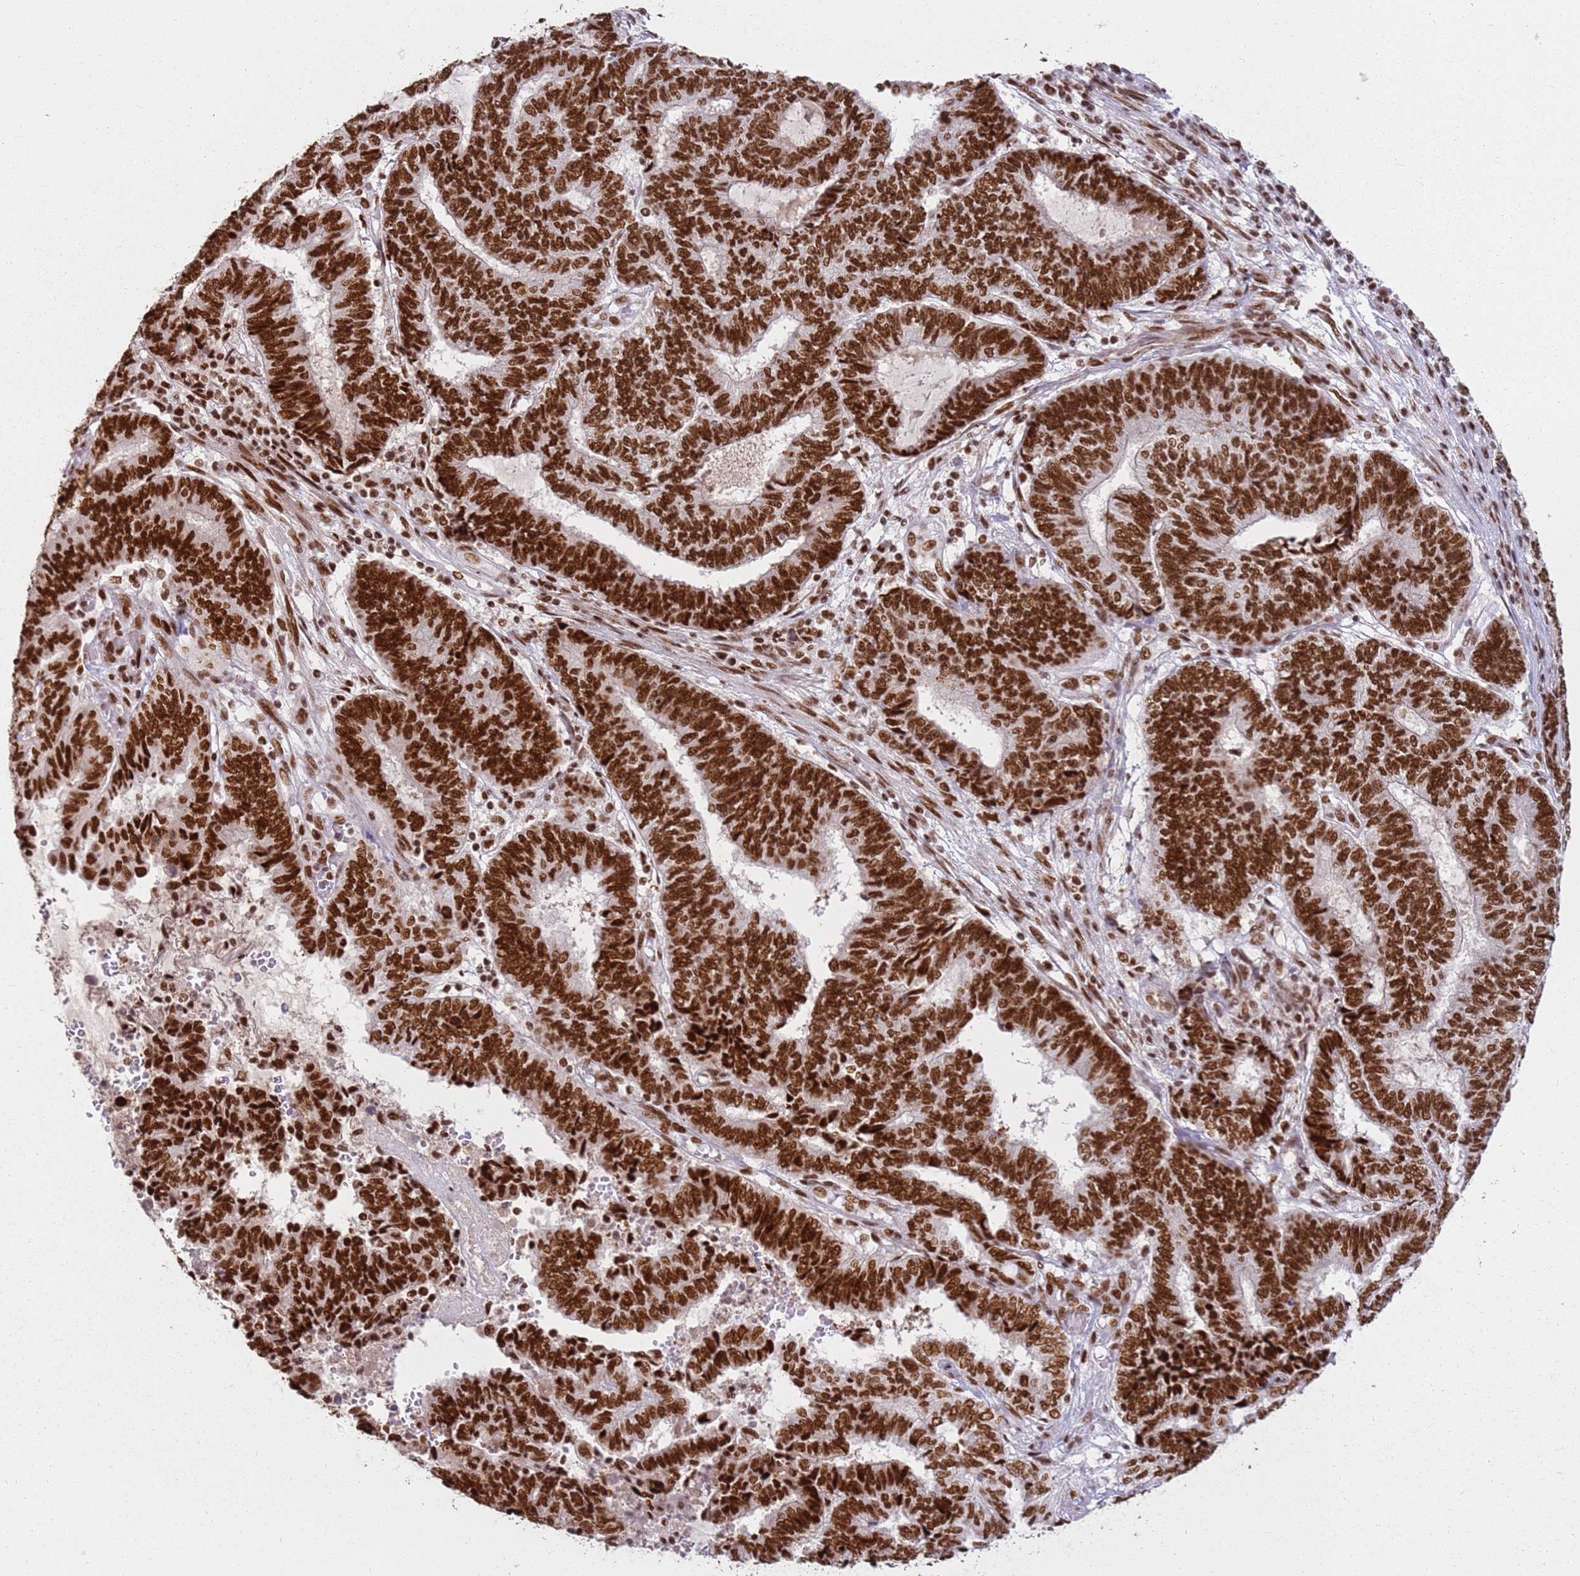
{"staining": {"intensity": "strong", "quantity": ">75%", "location": "nuclear"}, "tissue": "endometrial cancer", "cell_type": "Tumor cells", "image_type": "cancer", "snomed": [{"axis": "morphology", "description": "Adenocarcinoma, NOS"}, {"axis": "topography", "description": "Uterus"}, {"axis": "topography", "description": "Endometrium"}], "caption": "IHC histopathology image of neoplastic tissue: endometrial cancer (adenocarcinoma) stained using immunohistochemistry shows high levels of strong protein expression localized specifically in the nuclear of tumor cells, appearing as a nuclear brown color.", "gene": "TENT4A", "patient": {"sex": "female", "age": 70}}